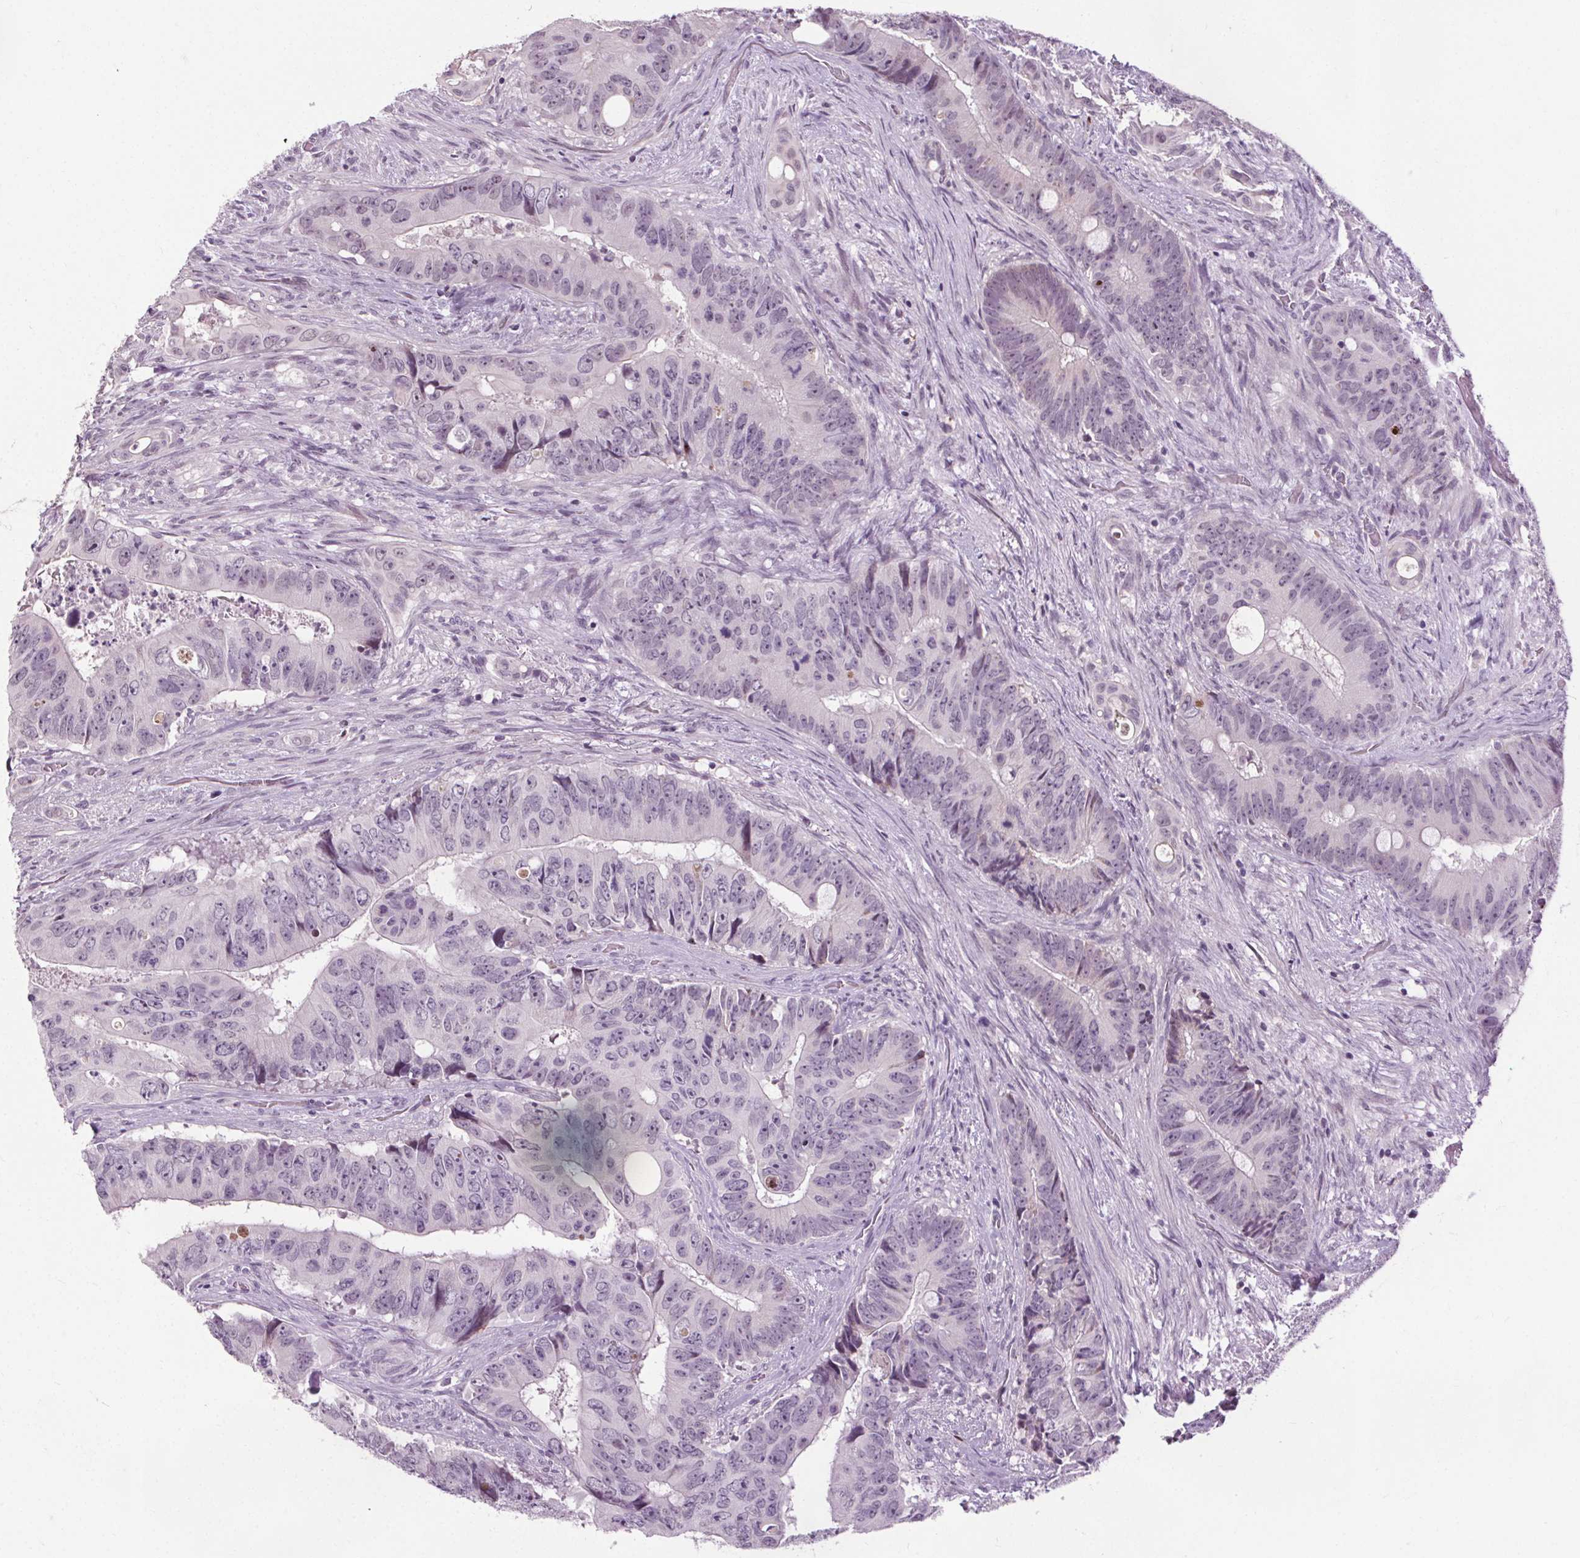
{"staining": {"intensity": "negative", "quantity": "none", "location": "none"}, "tissue": "colorectal cancer", "cell_type": "Tumor cells", "image_type": "cancer", "snomed": [{"axis": "morphology", "description": "Adenocarcinoma, NOS"}, {"axis": "topography", "description": "Rectum"}], "caption": "There is no significant staining in tumor cells of colorectal cancer.", "gene": "CEBPA", "patient": {"sex": "male", "age": 78}}